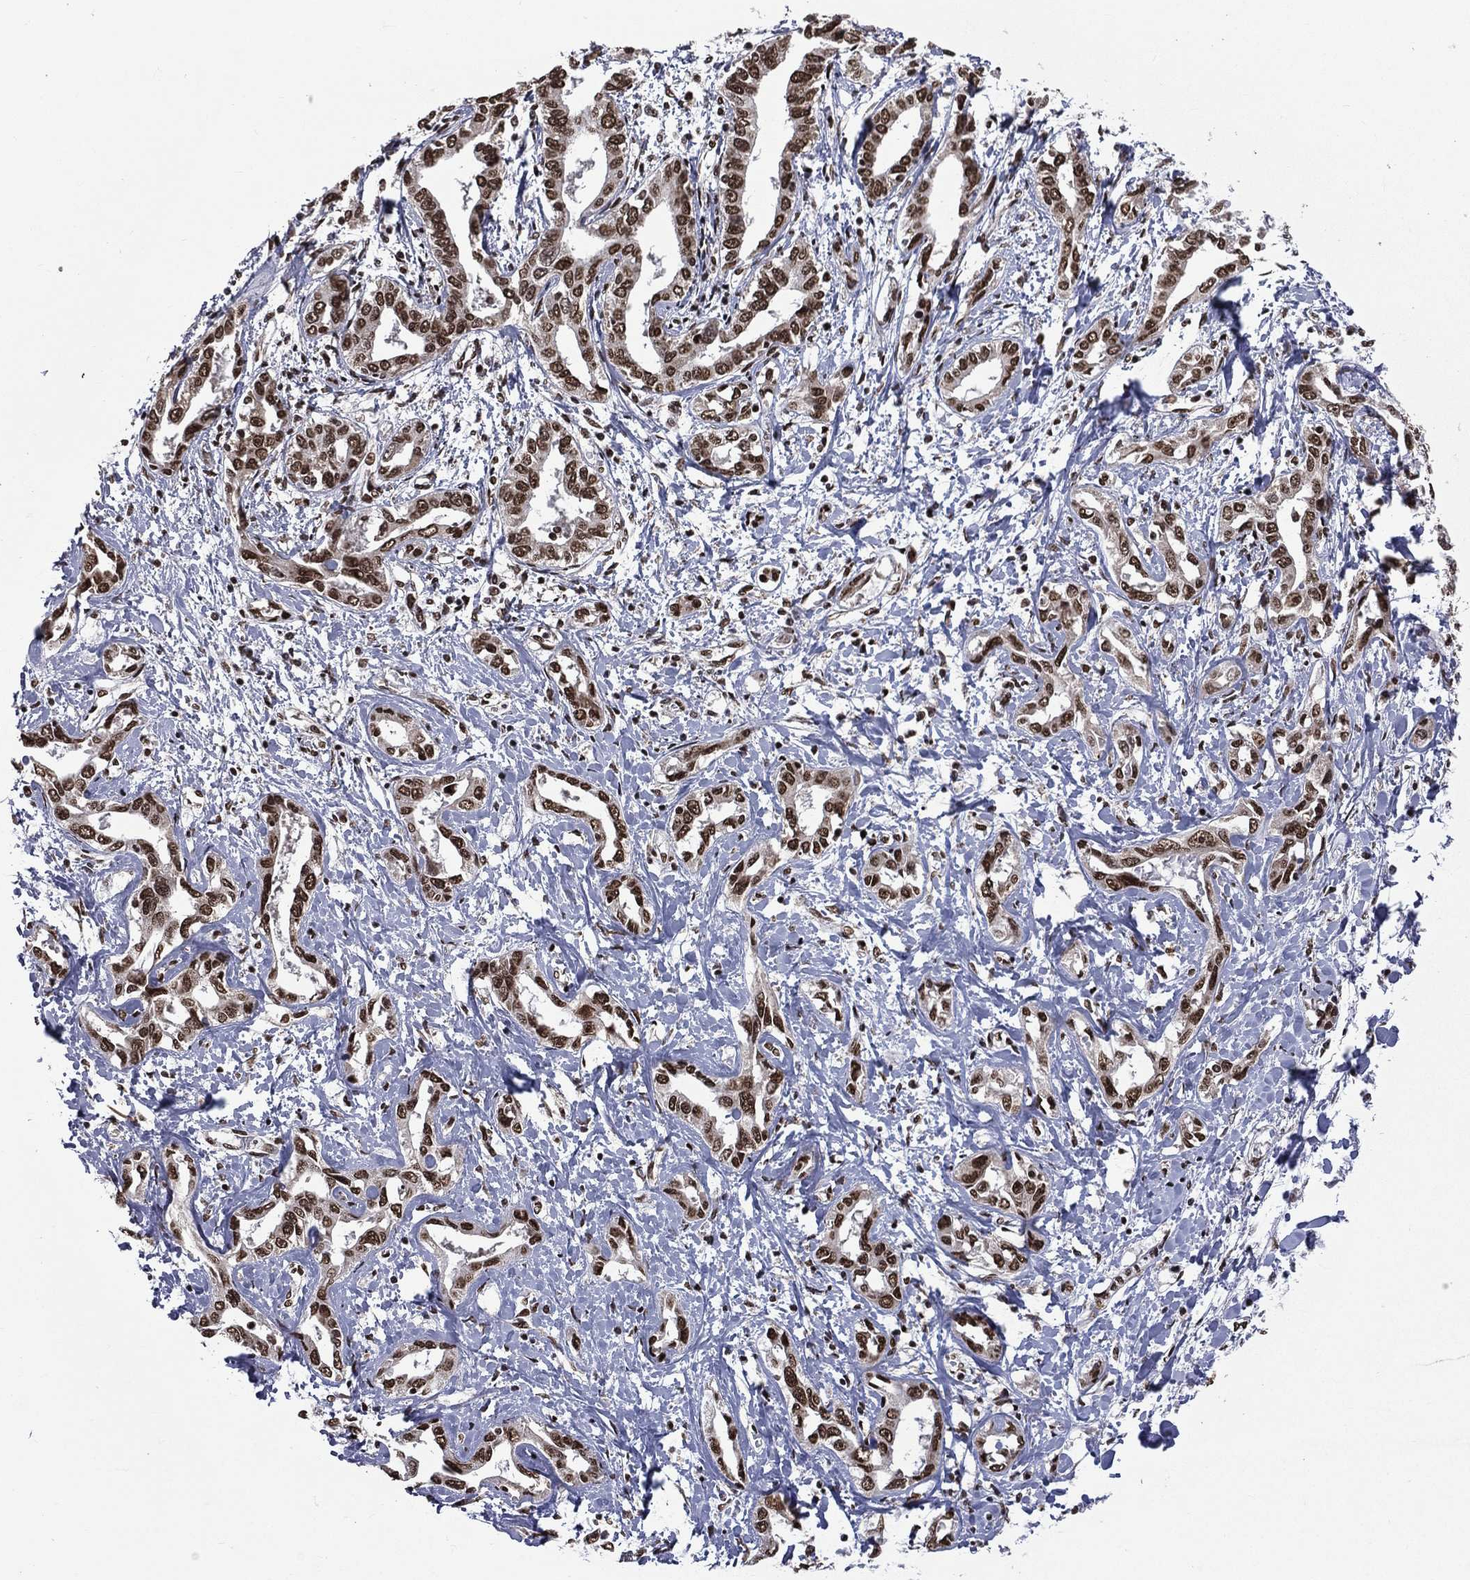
{"staining": {"intensity": "strong", "quantity": ">75%", "location": "nuclear"}, "tissue": "liver cancer", "cell_type": "Tumor cells", "image_type": "cancer", "snomed": [{"axis": "morphology", "description": "Cholangiocarcinoma"}, {"axis": "topography", "description": "Liver"}], "caption": "An image of cholangiocarcinoma (liver) stained for a protein shows strong nuclear brown staining in tumor cells. Nuclei are stained in blue.", "gene": "C5orf24", "patient": {"sex": "male", "age": 59}}